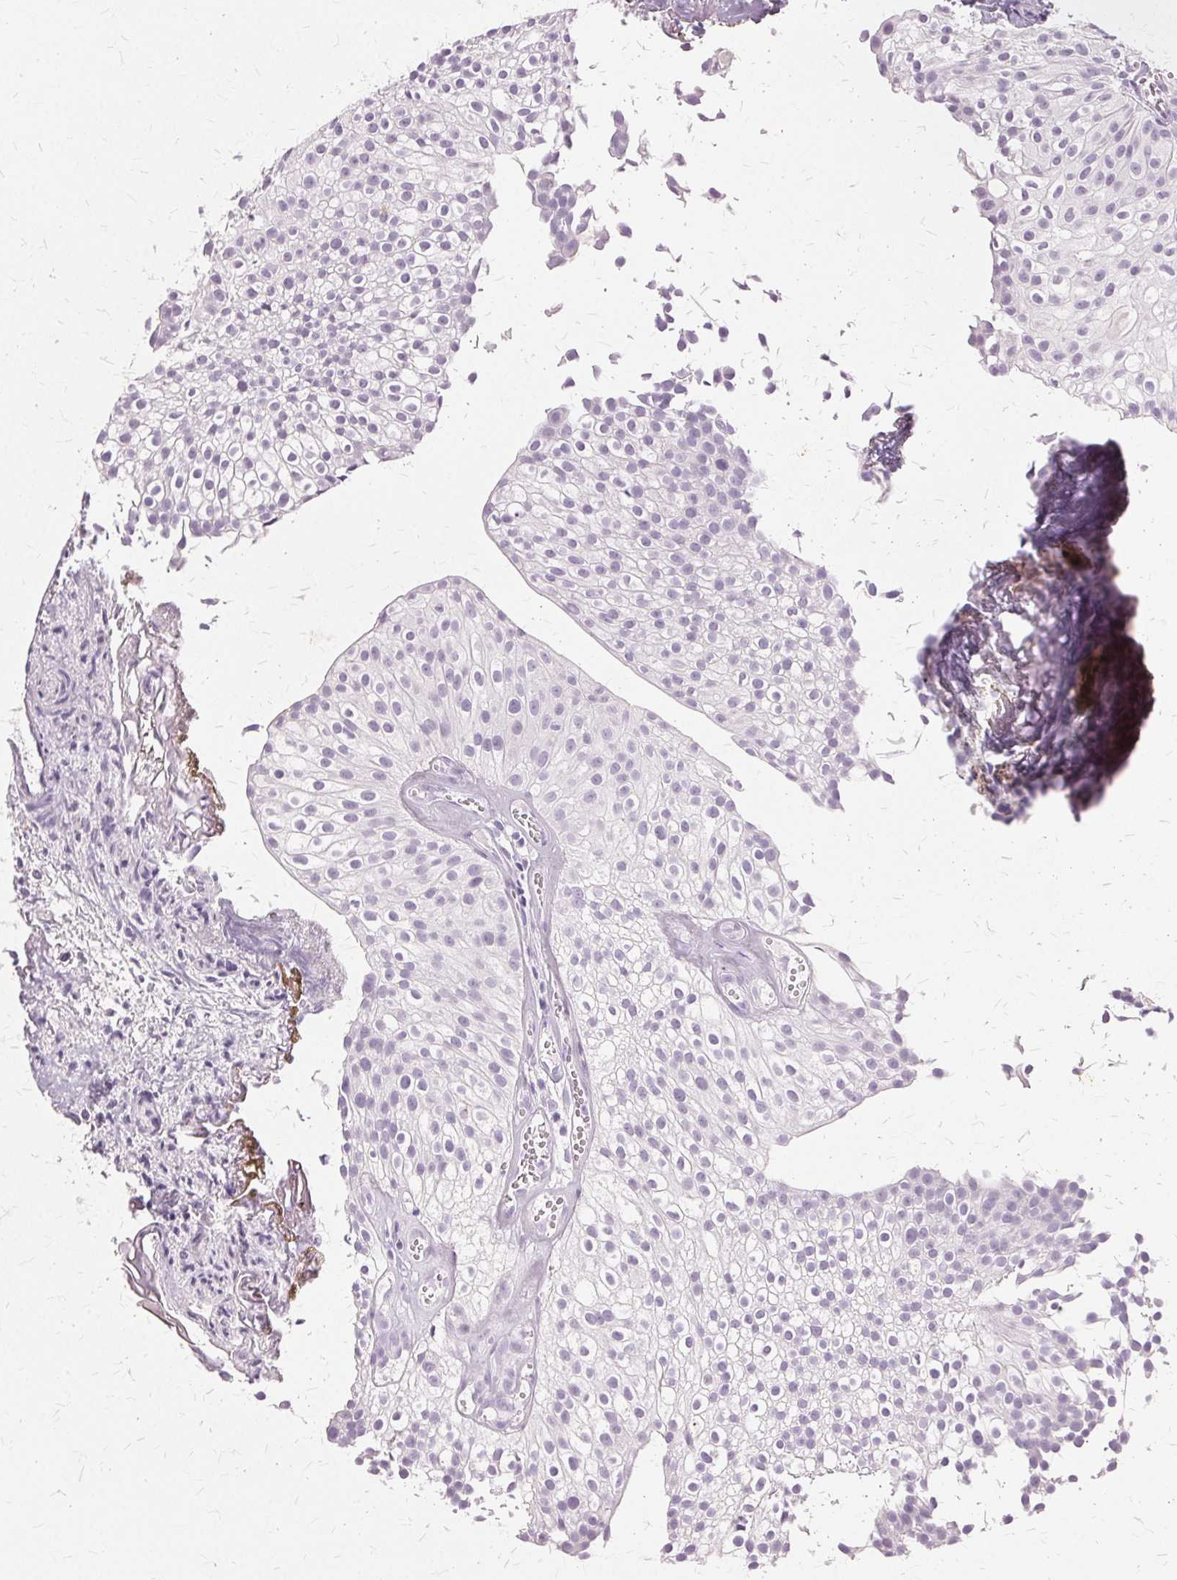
{"staining": {"intensity": "negative", "quantity": "none", "location": "none"}, "tissue": "urothelial cancer", "cell_type": "Tumor cells", "image_type": "cancer", "snomed": [{"axis": "morphology", "description": "Urothelial carcinoma, Low grade"}, {"axis": "topography", "description": "Urinary bladder"}], "caption": "Tumor cells show no significant expression in urothelial cancer.", "gene": "SLC45A3", "patient": {"sex": "male", "age": 70}}